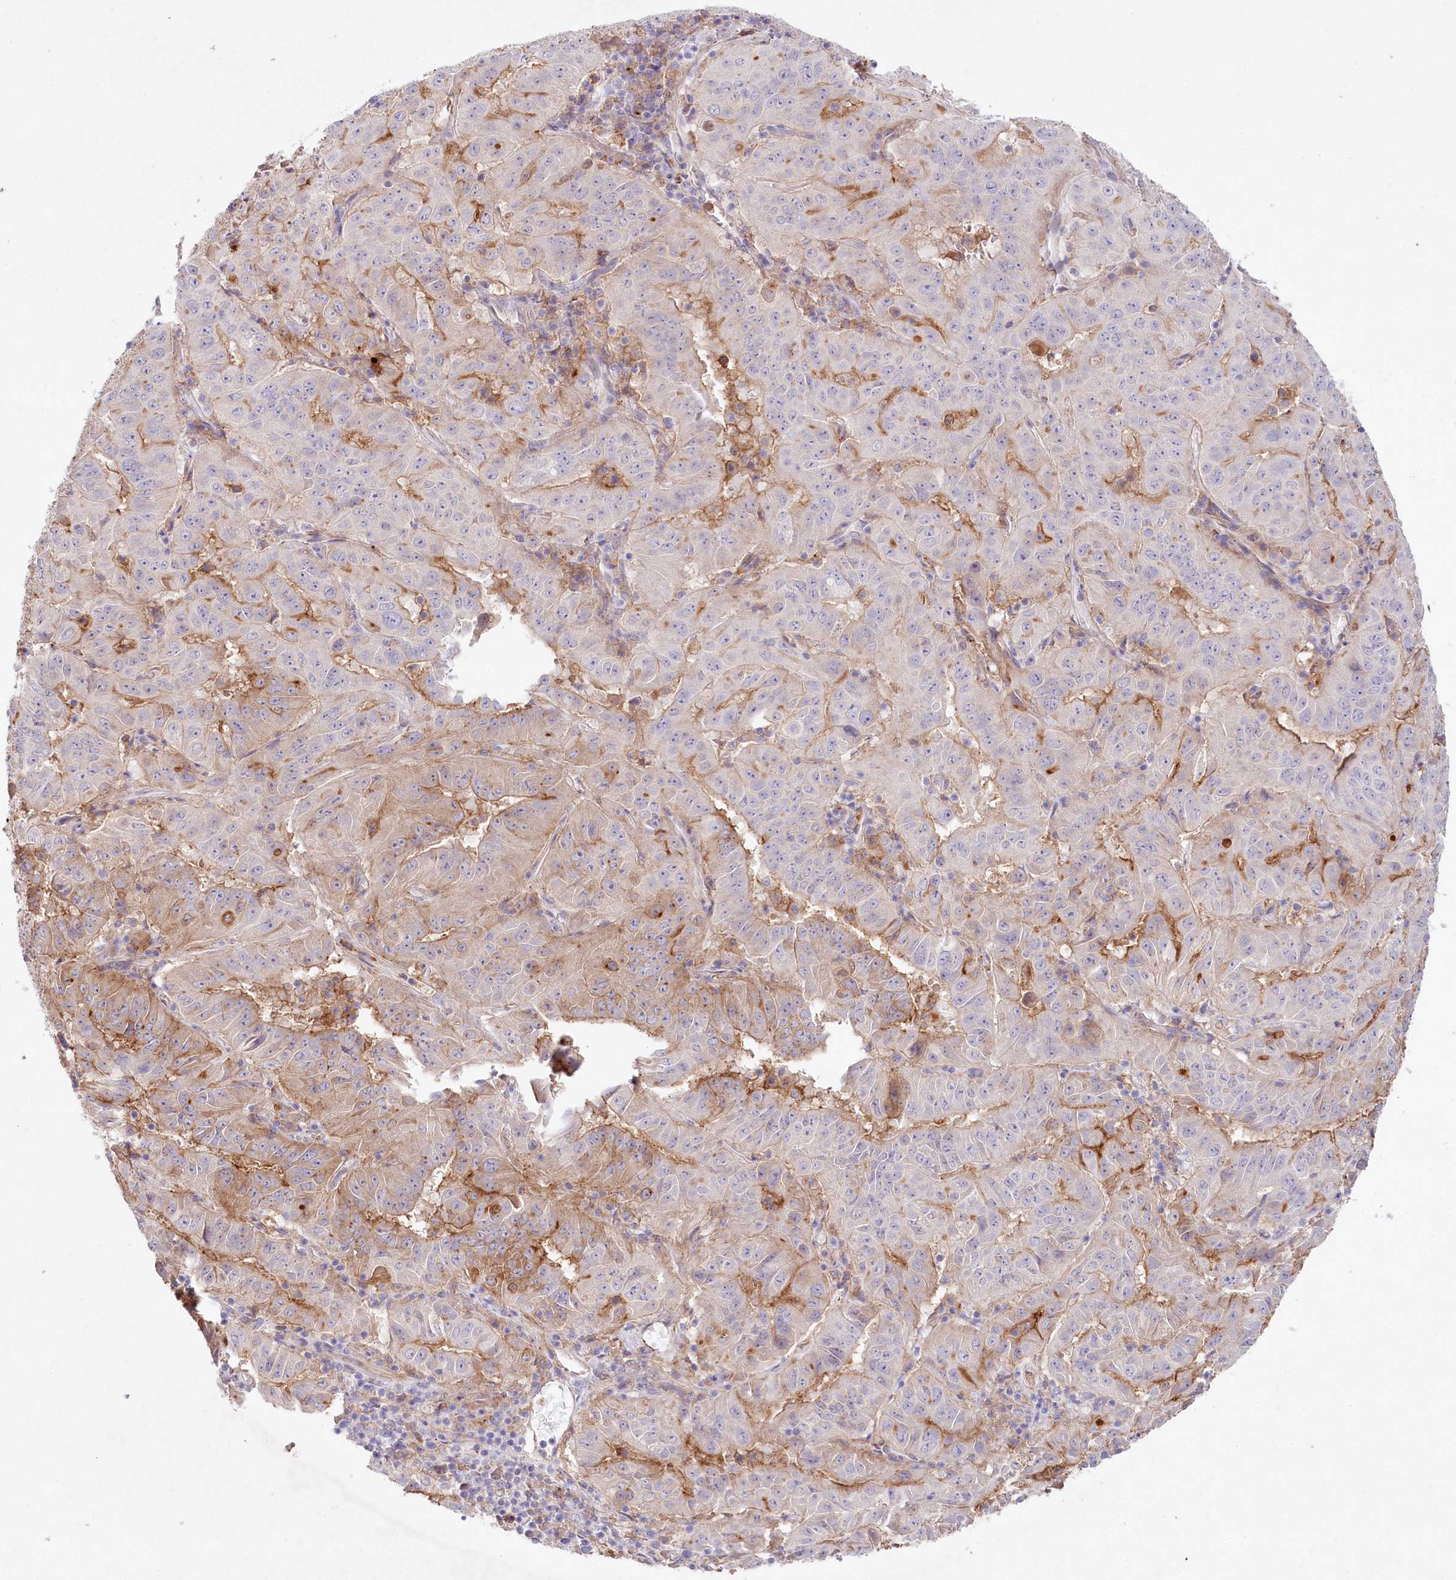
{"staining": {"intensity": "moderate", "quantity": "<25%", "location": "cytoplasmic/membranous"}, "tissue": "pancreatic cancer", "cell_type": "Tumor cells", "image_type": "cancer", "snomed": [{"axis": "morphology", "description": "Adenocarcinoma, NOS"}, {"axis": "topography", "description": "Pancreas"}], "caption": "Adenocarcinoma (pancreatic) was stained to show a protein in brown. There is low levels of moderate cytoplasmic/membranous positivity in approximately <25% of tumor cells.", "gene": "ALDH3B1", "patient": {"sex": "male", "age": 63}}